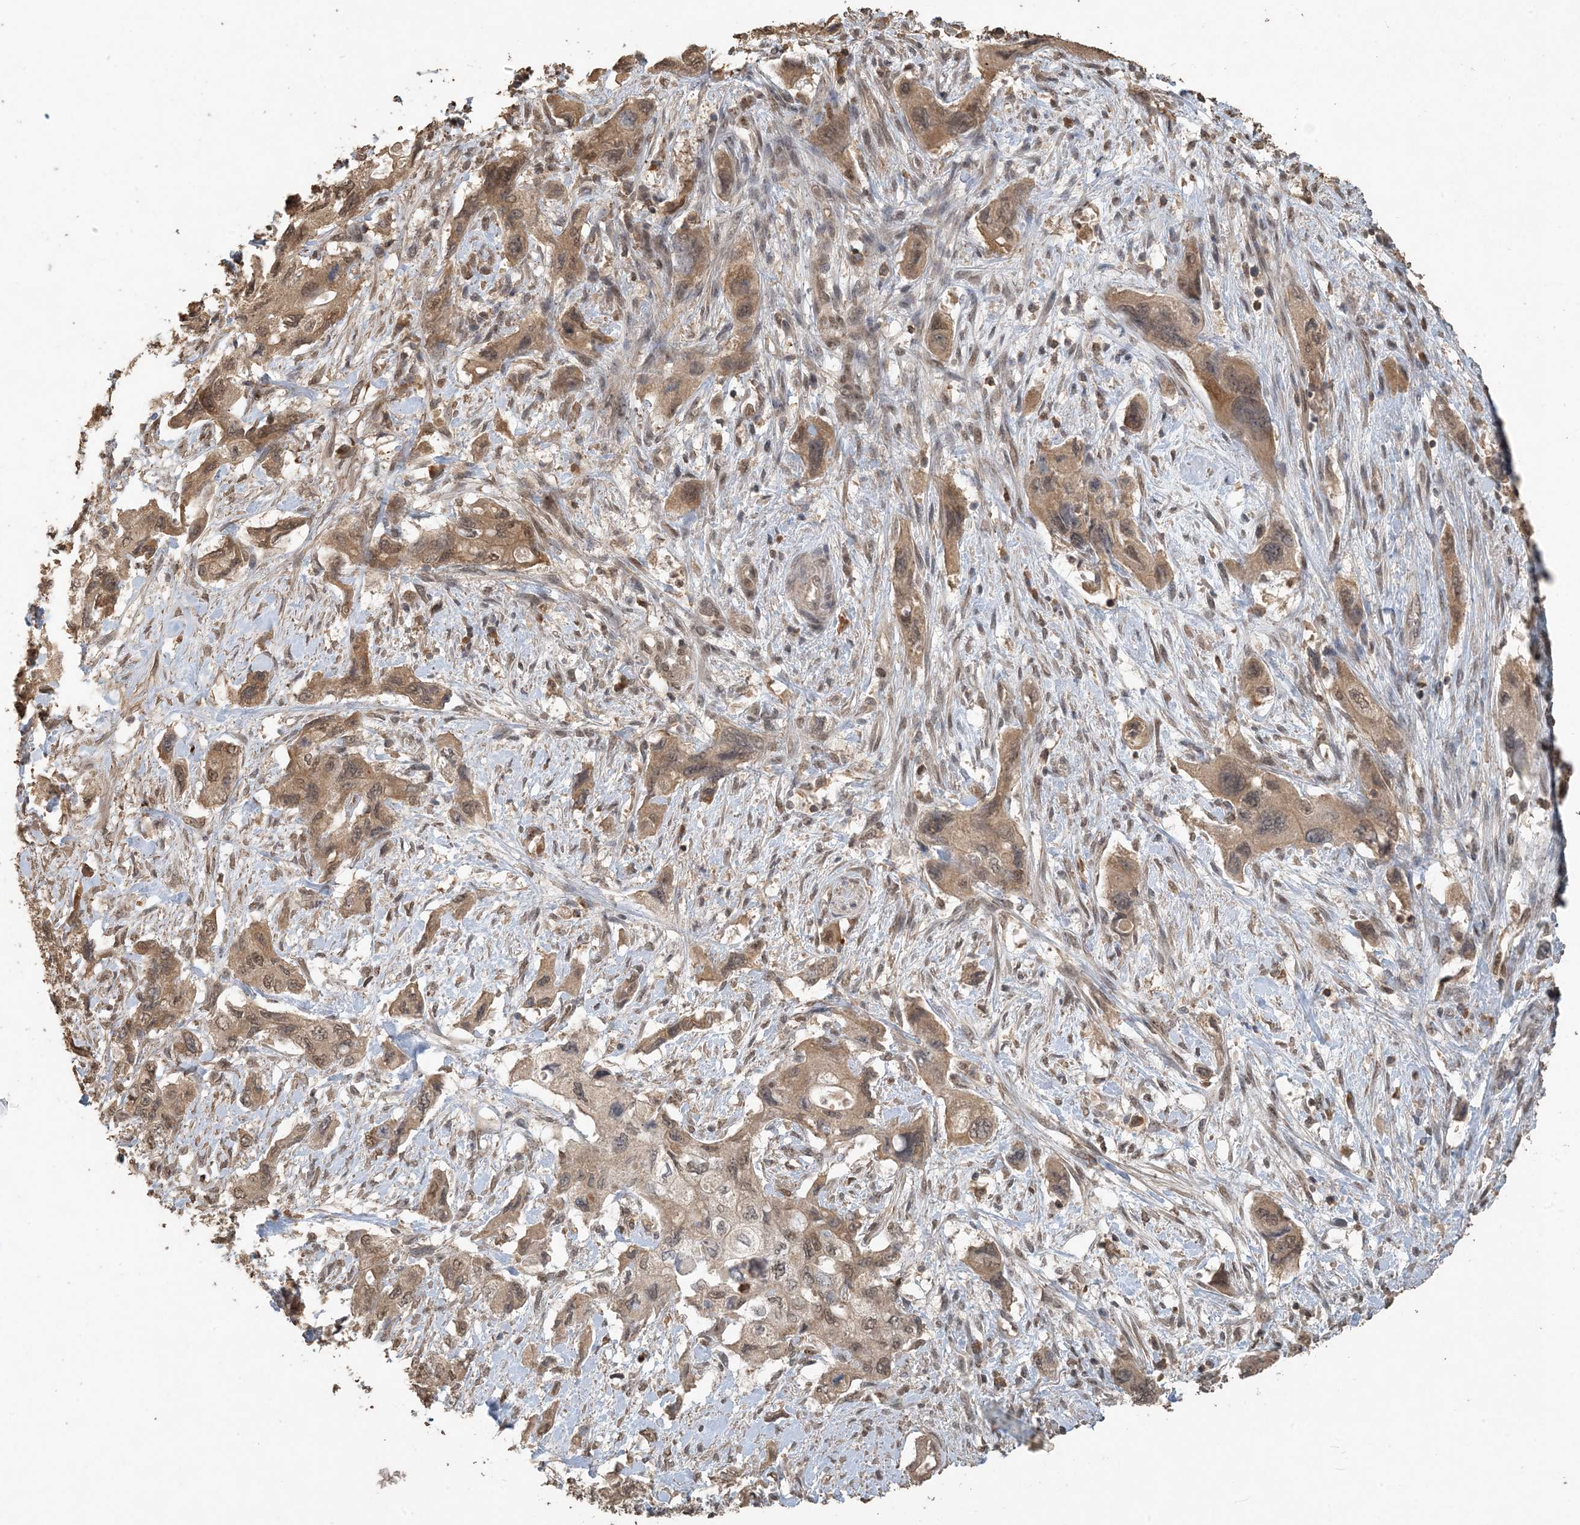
{"staining": {"intensity": "moderate", "quantity": ">75%", "location": "cytoplasmic/membranous,nuclear"}, "tissue": "pancreatic cancer", "cell_type": "Tumor cells", "image_type": "cancer", "snomed": [{"axis": "morphology", "description": "Adenocarcinoma, NOS"}, {"axis": "topography", "description": "Pancreas"}], "caption": "Human adenocarcinoma (pancreatic) stained with a brown dye exhibits moderate cytoplasmic/membranous and nuclear positive expression in approximately >75% of tumor cells.", "gene": "ZC3H12A", "patient": {"sex": "female", "age": 73}}